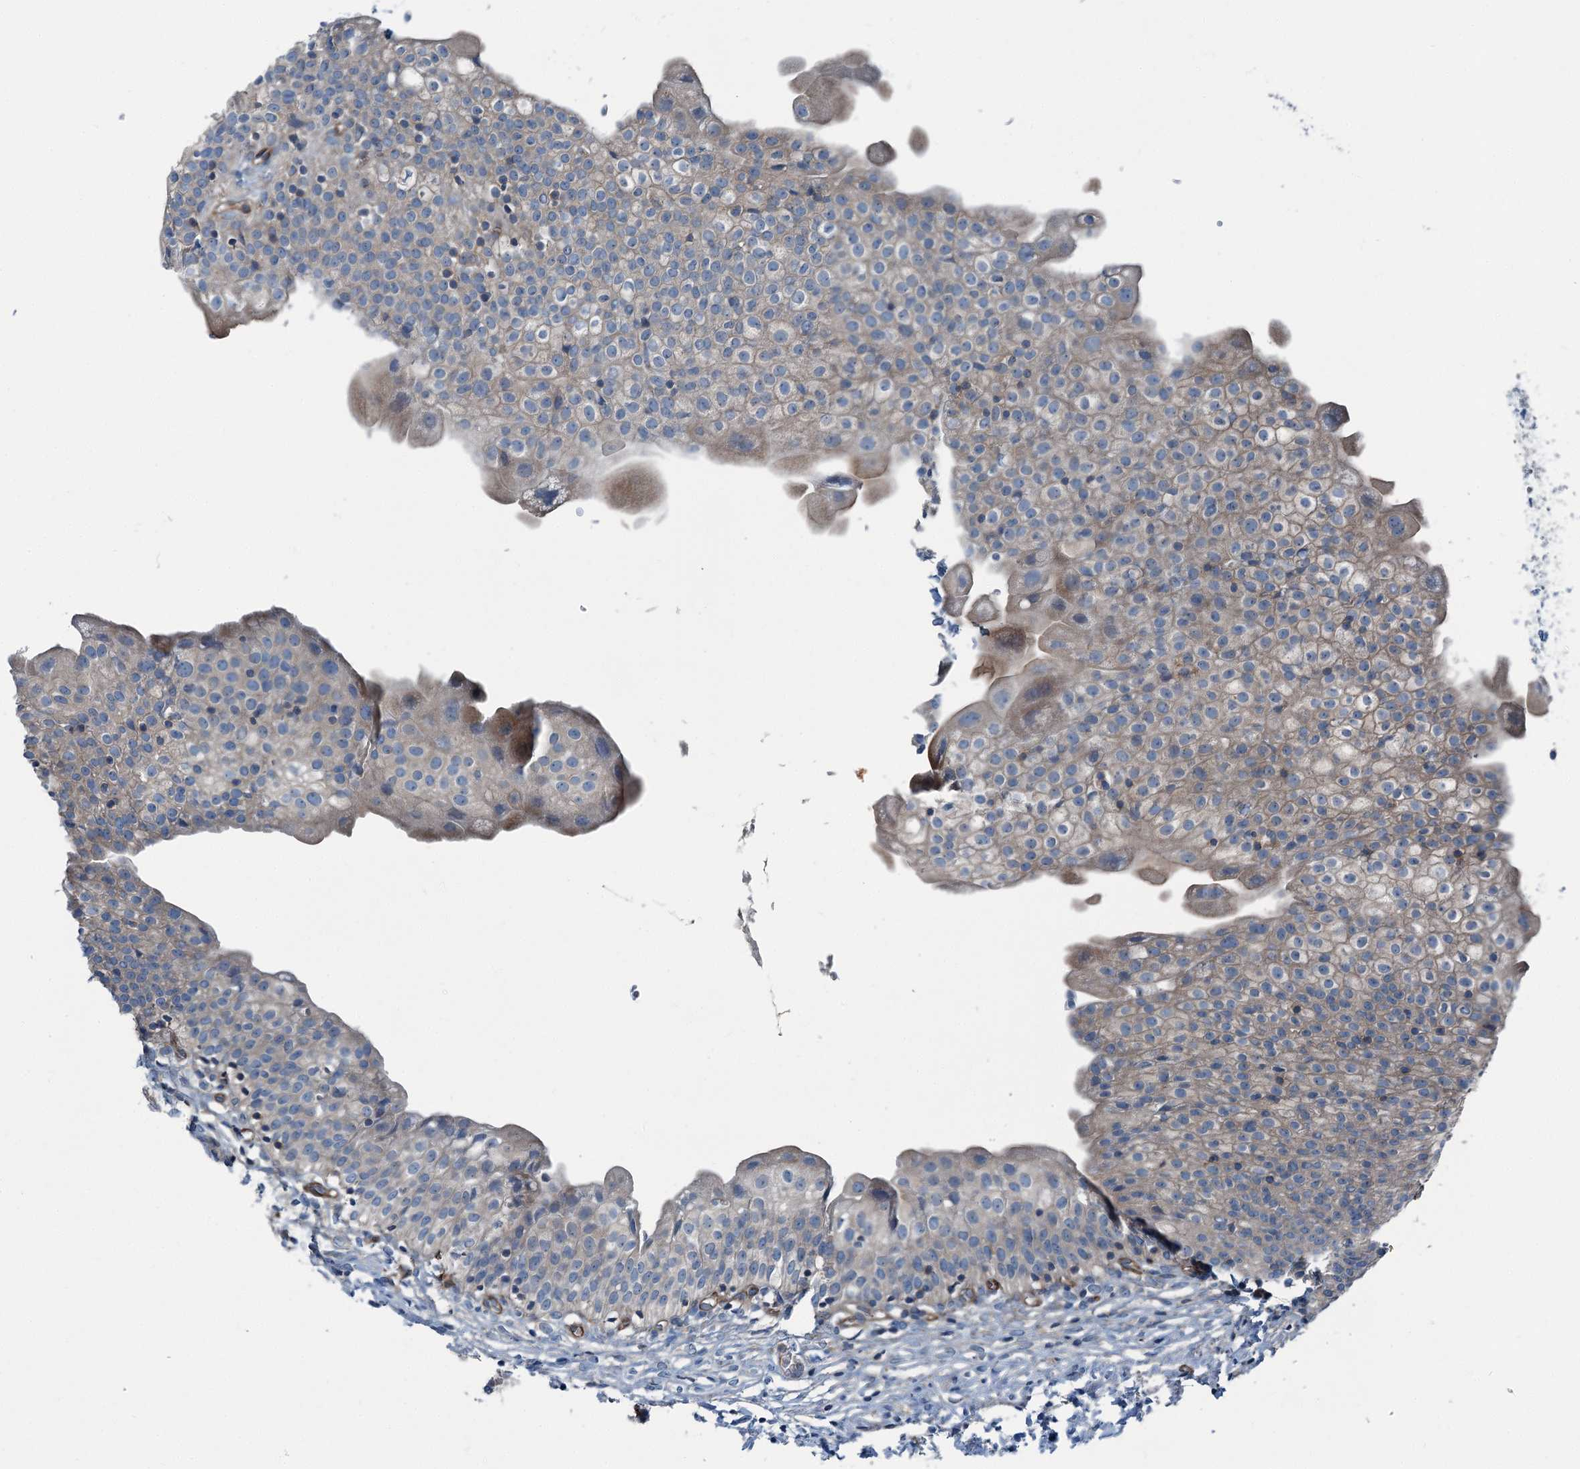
{"staining": {"intensity": "weak", "quantity": "25%-75%", "location": "cytoplasmic/membranous"}, "tissue": "urinary bladder", "cell_type": "Urothelial cells", "image_type": "normal", "snomed": [{"axis": "morphology", "description": "Normal tissue, NOS"}, {"axis": "topography", "description": "Urinary bladder"}], "caption": "Protein analysis of benign urinary bladder shows weak cytoplasmic/membranous positivity in approximately 25%-75% of urothelial cells. The protein of interest is stained brown, and the nuclei are stained in blue (DAB (3,3'-diaminobenzidine) IHC with brightfield microscopy, high magnification).", "gene": "AXL", "patient": {"sex": "male", "age": 55}}